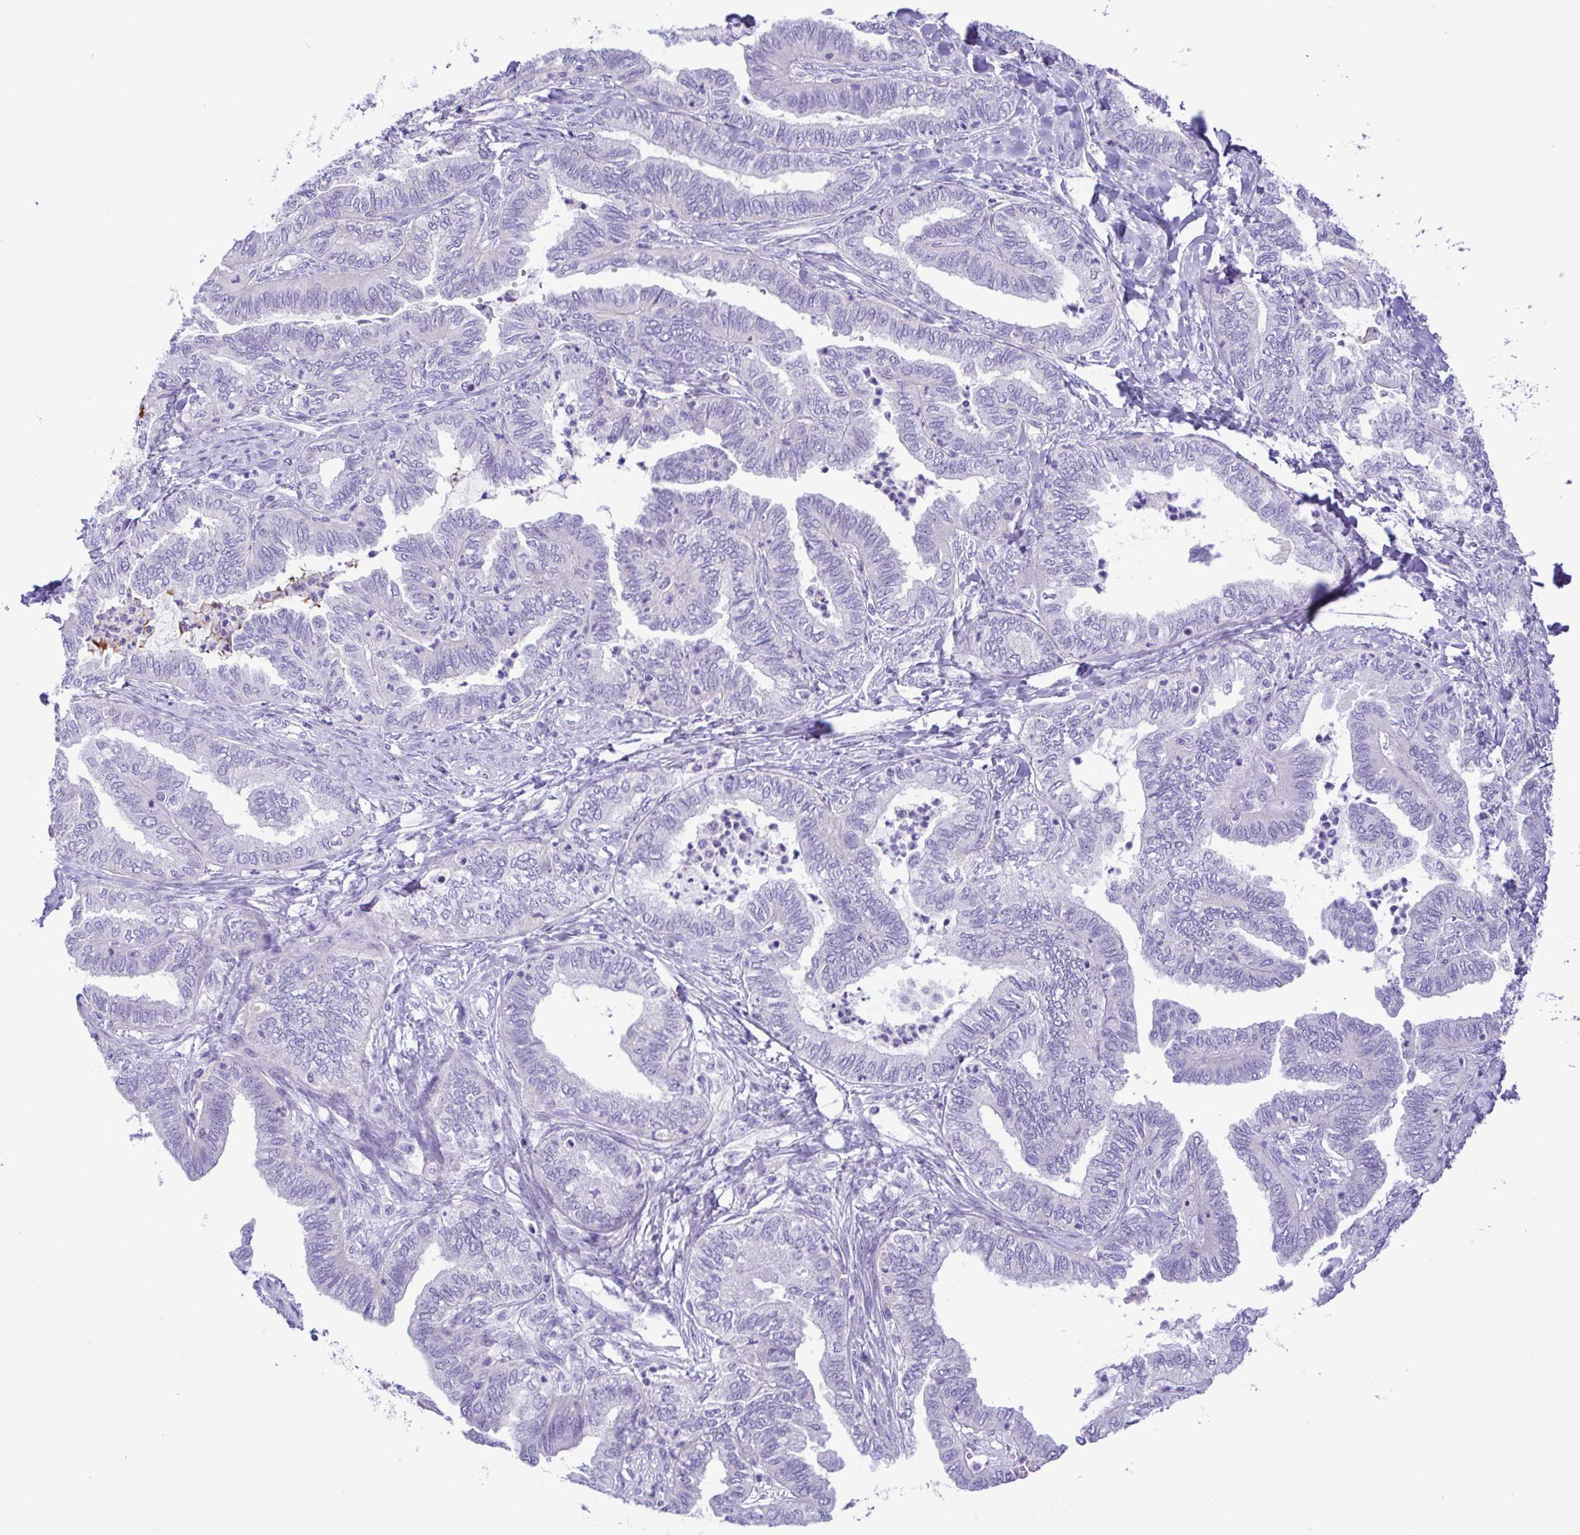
{"staining": {"intensity": "negative", "quantity": "none", "location": "none"}, "tissue": "ovarian cancer", "cell_type": "Tumor cells", "image_type": "cancer", "snomed": [{"axis": "morphology", "description": "Carcinoma, endometroid"}, {"axis": "topography", "description": "Ovary"}], "caption": "IHC photomicrograph of neoplastic tissue: ovarian endometroid carcinoma stained with DAB (3,3'-diaminobenzidine) exhibits no significant protein staining in tumor cells.", "gene": "CD72", "patient": {"sex": "female", "age": 70}}